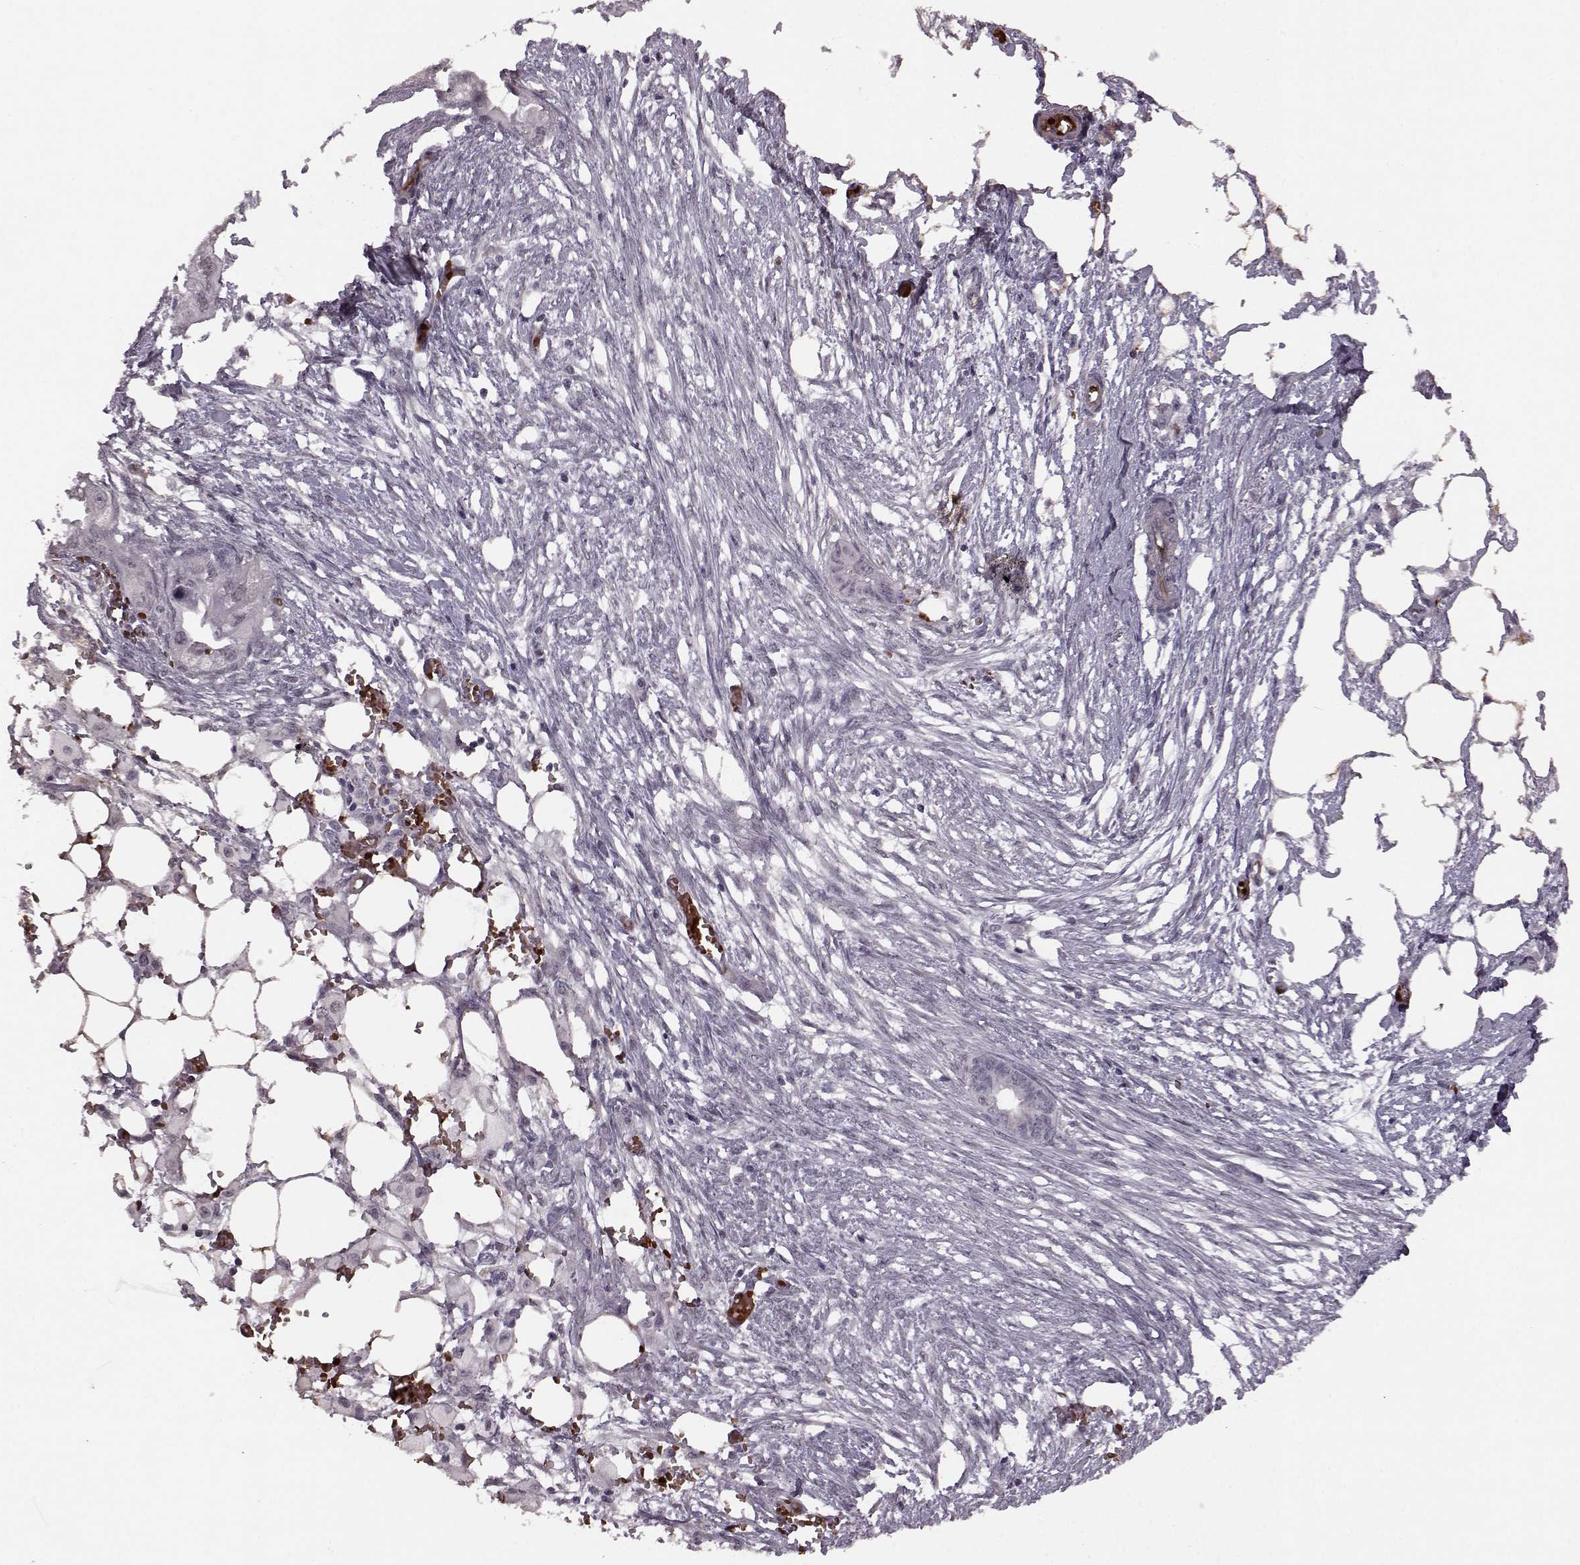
{"staining": {"intensity": "negative", "quantity": "none", "location": "none"}, "tissue": "endometrial cancer", "cell_type": "Tumor cells", "image_type": "cancer", "snomed": [{"axis": "morphology", "description": "Adenocarcinoma, NOS"}, {"axis": "morphology", "description": "Adenocarcinoma, metastatic, NOS"}, {"axis": "topography", "description": "Adipose tissue"}, {"axis": "topography", "description": "Endometrium"}], "caption": "High power microscopy image of an immunohistochemistry (IHC) micrograph of adenocarcinoma (endometrial), revealing no significant staining in tumor cells. (DAB (3,3'-diaminobenzidine) immunohistochemistry, high magnification).", "gene": "PROP1", "patient": {"sex": "female", "age": 67}}